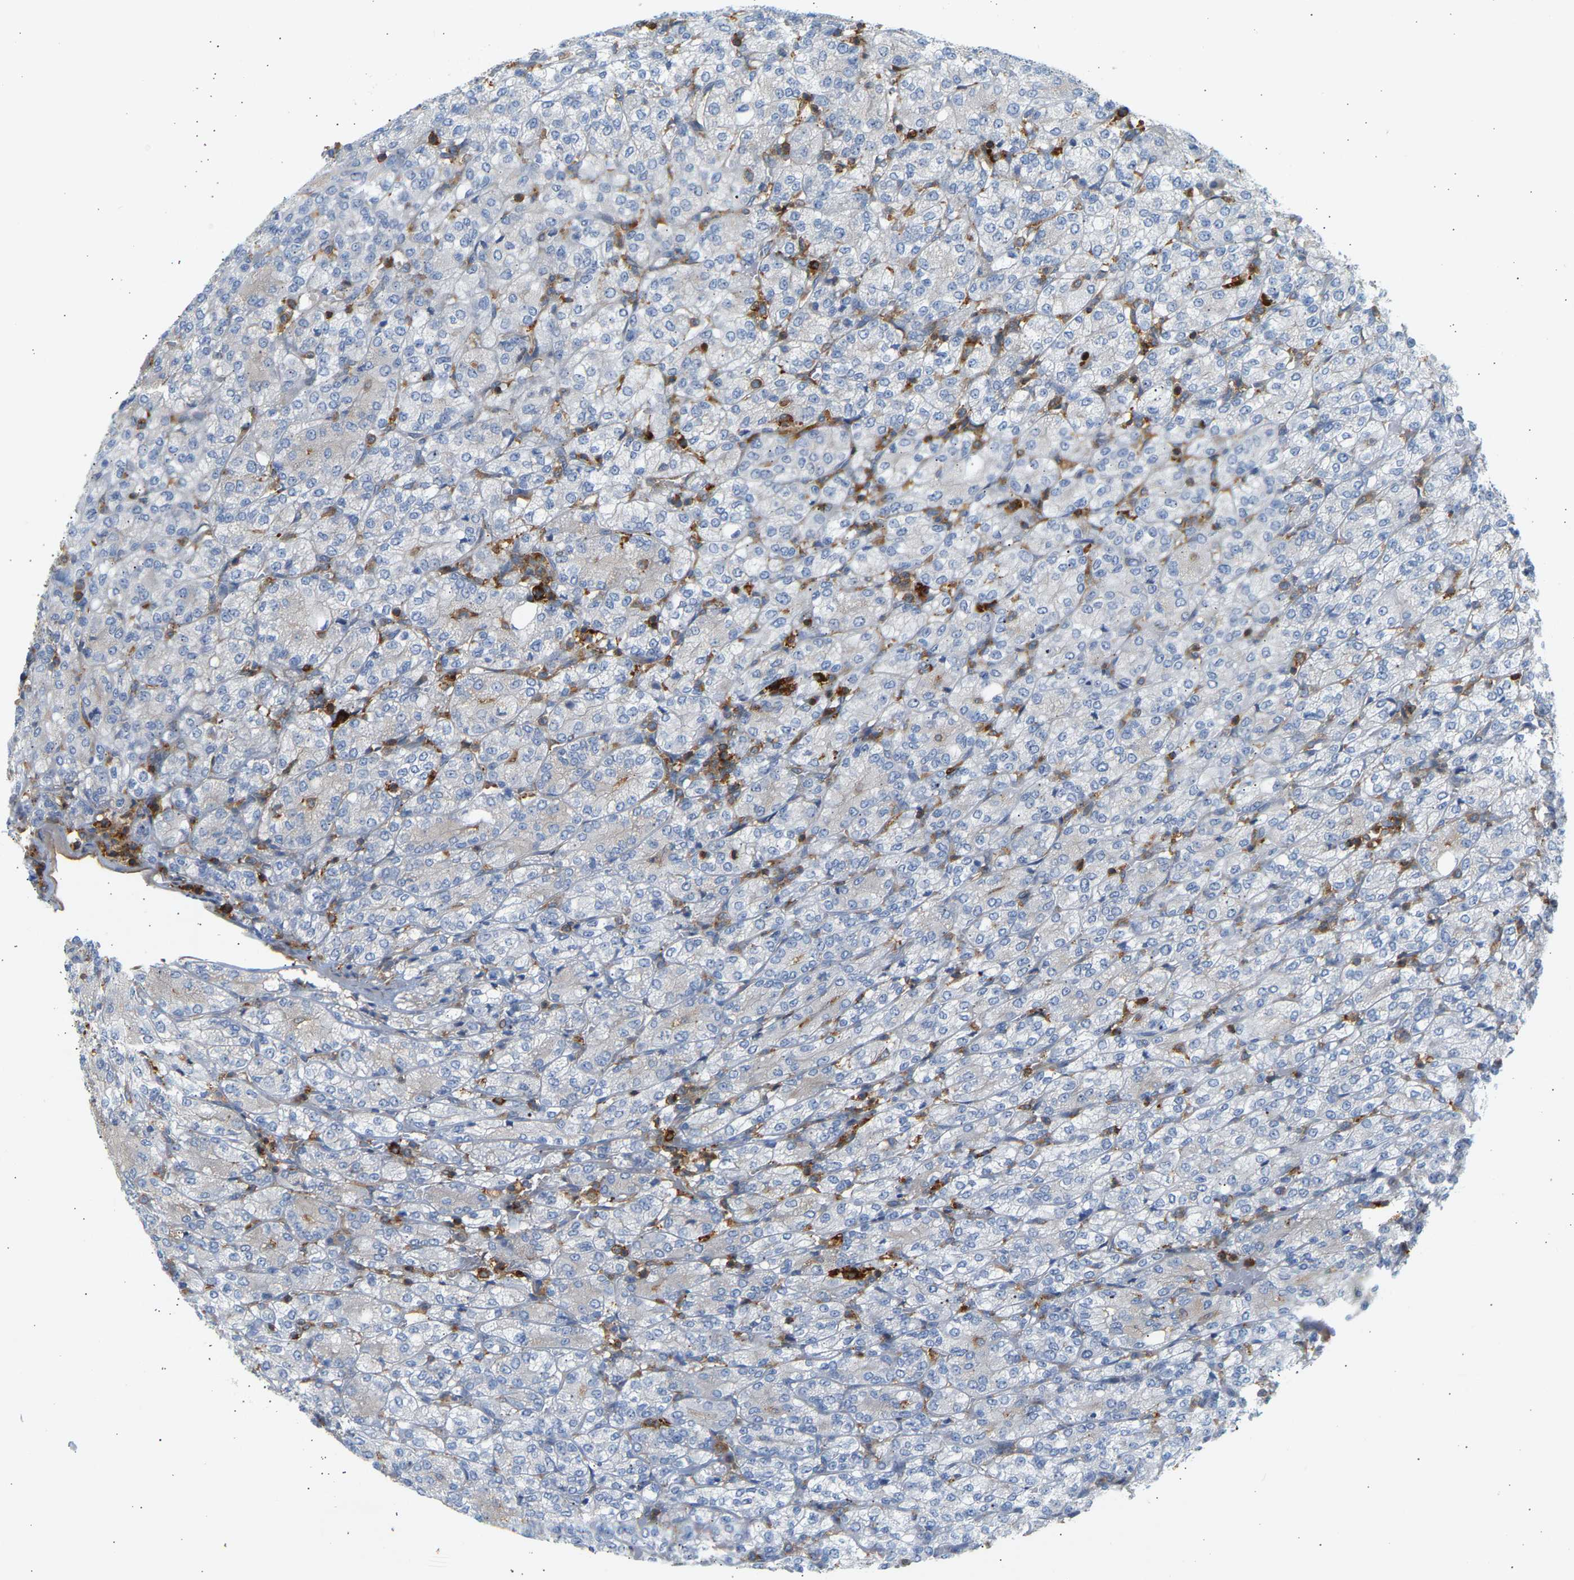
{"staining": {"intensity": "negative", "quantity": "none", "location": "none"}, "tissue": "renal cancer", "cell_type": "Tumor cells", "image_type": "cancer", "snomed": [{"axis": "morphology", "description": "Adenocarcinoma, NOS"}, {"axis": "topography", "description": "Kidney"}], "caption": "Renal adenocarcinoma was stained to show a protein in brown. There is no significant expression in tumor cells. (DAB IHC with hematoxylin counter stain).", "gene": "FNBP1", "patient": {"sex": "male", "age": 77}}